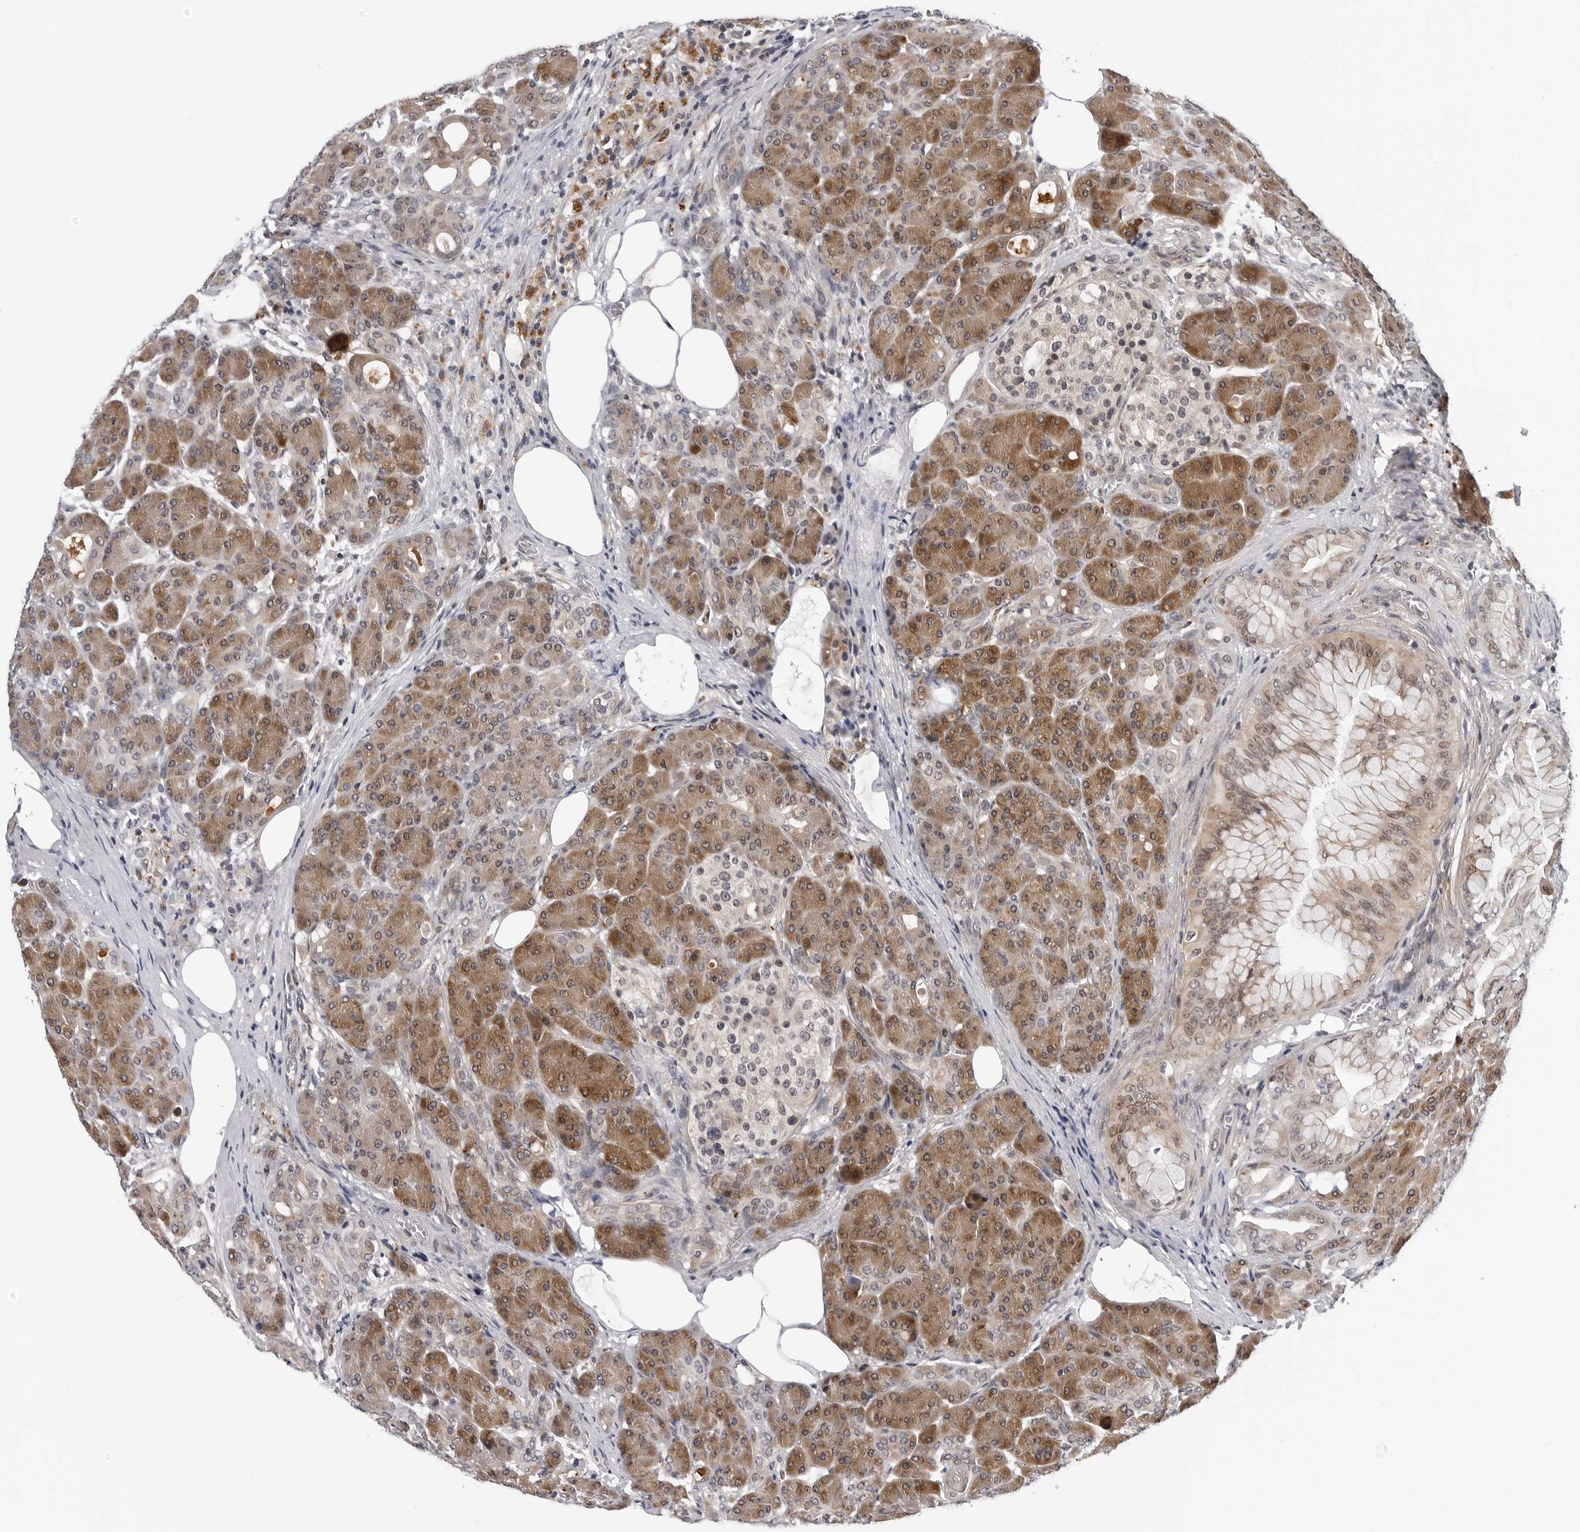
{"staining": {"intensity": "moderate", "quantity": ">75%", "location": "cytoplasmic/membranous,nuclear"}, "tissue": "pancreas", "cell_type": "Exocrine glandular cells", "image_type": "normal", "snomed": [{"axis": "morphology", "description": "Normal tissue, NOS"}, {"axis": "topography", "description": "Pancreas"}], "caption": "Exocrine glandular cells exhibit medium levels of moderate cytoplasmic/membranous,nuclear expression in about >75% of cells in normal pancreas.", "gene": "KIAA1614", "patient": {"sex": "male", "age": 63}}